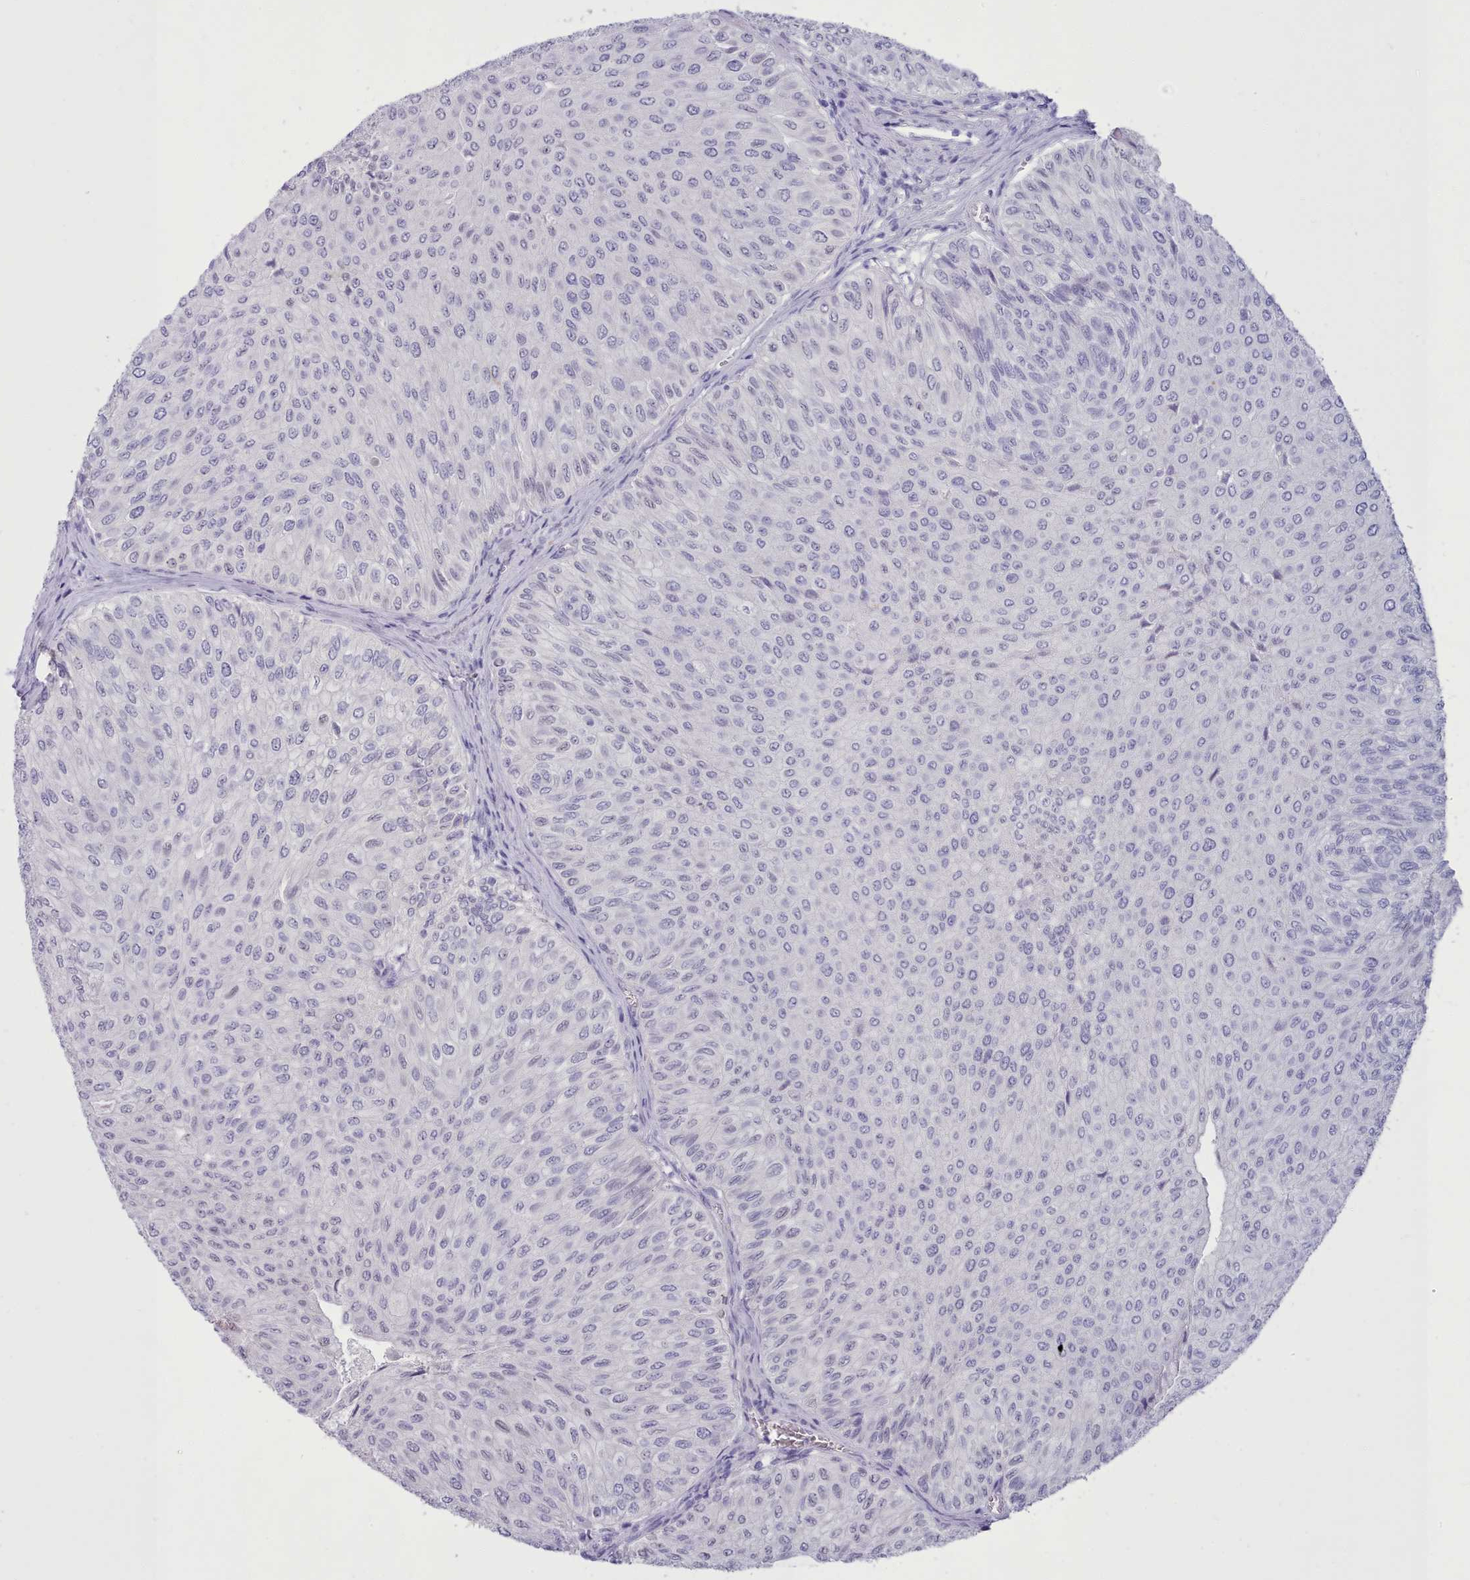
{"staining": {"intensity": "negative", "quantity": "none", "location": "none"}, "tissue": "urothelial cancer", "cell_type": "Tumor cells", "image_type": "cancer", "snomed": [{"axis": "morphology", "description": "Urothelial carcinoma, NOS"}, {"axis": "topography", "description": "Urinary bladder"}], "caption": "Transitional cell carcinoma stained for a protein using immunohistochemistry (IHC) shows no expression tumor cells.", "gene": "TMEM253", "patient": {"sex": "male", "age": 59}}